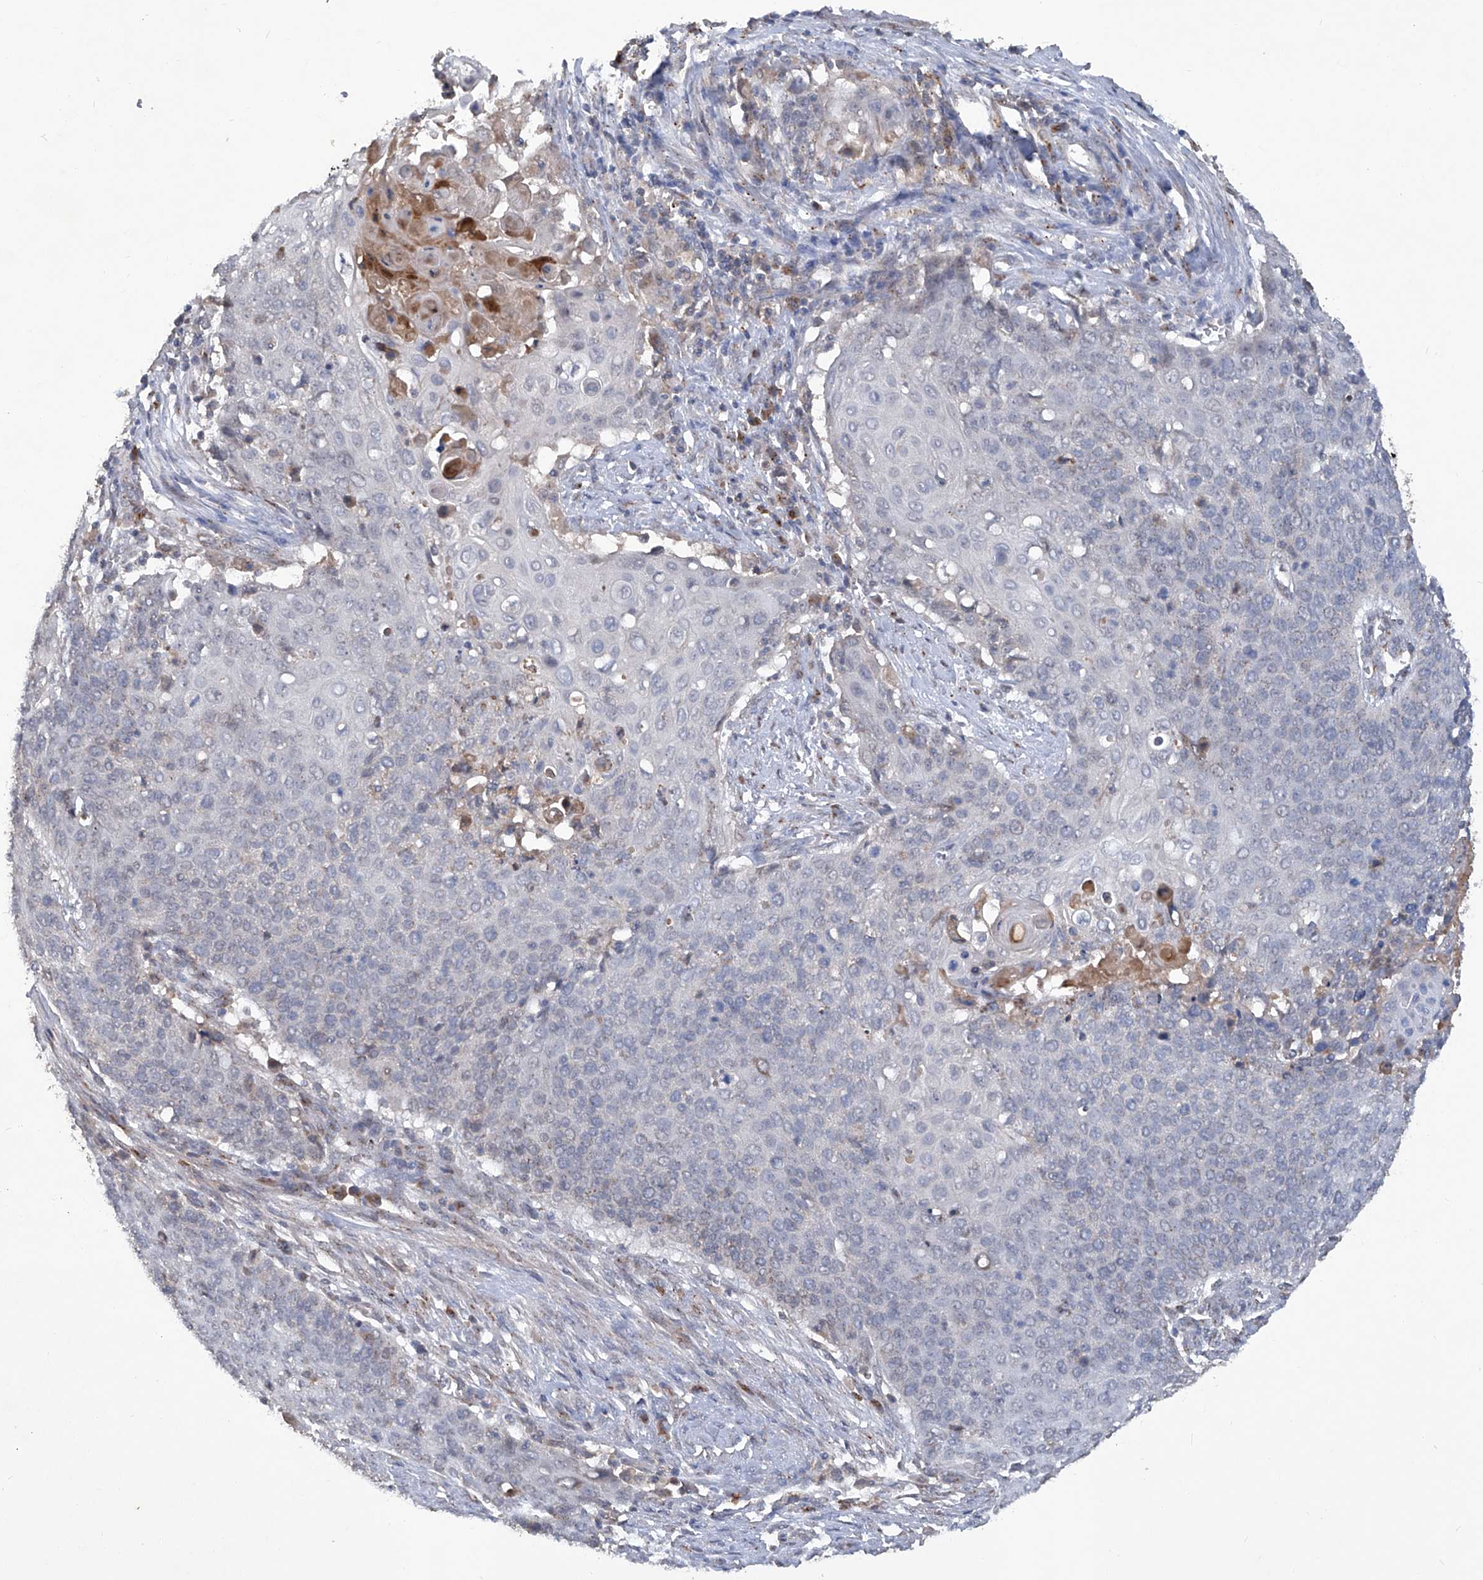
{"staining": {"intensity": "negative", "quantity": "none", "location": "none"}, "tissue": "cervical cancer", "cell_type": "Tumor cells", "image_type": "cancer", "snomed": [{"axis": "morphology", "description": "Squamous cell carcinoma, NOS"}, {"axis": "topography", "description": "Cervix"}], "caption": "Immunohistochemical staining of cervical squamous cell carcinoma displays no significant staining in tumor cells.", "gene": "PCSK5", "patient": {"sex": "female", "age": 39}}